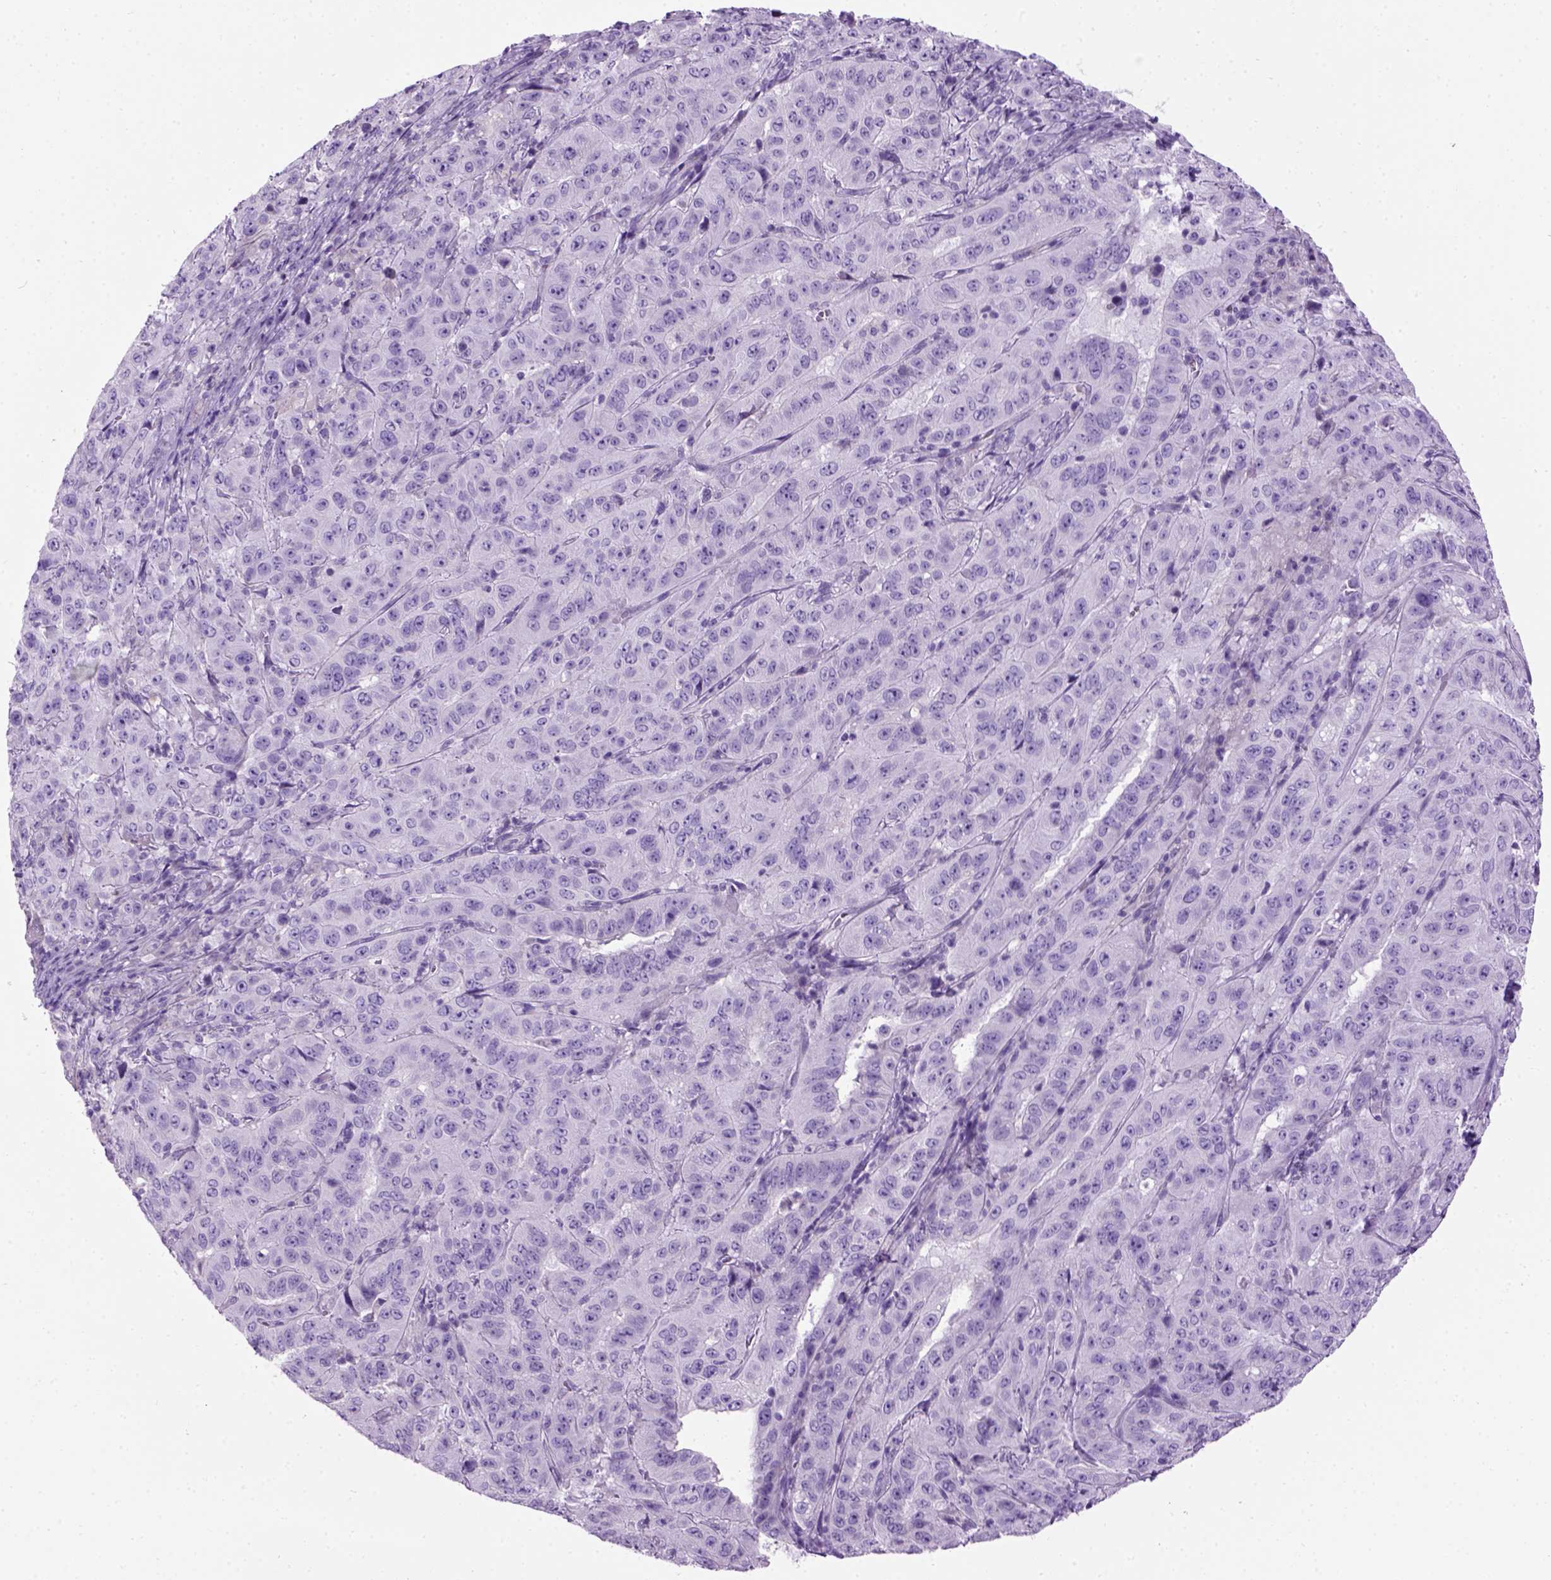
{"staining": {"intensity": "negative", "quantity": "none", "location": "none"}, "tissue": "pancreatic cancer", "cell_type": "Tumor cells", "image_type": "cancer", "snomed": [{"axis": "morphology", "description": "Adenocarcinoma, NOS"}, {"axis": "topography", "description": "Pancreas"}], "caption": "Pancreatic adenocarcinoma was stained to show a protein in brown. There is no significant staining in tumor cells. The staining is performed using DAB brown chromogen with nuclei counter-stained in using hematoxylin.", "gene": "GABRB2", "patient": {"sex": "male", "age": 63}}